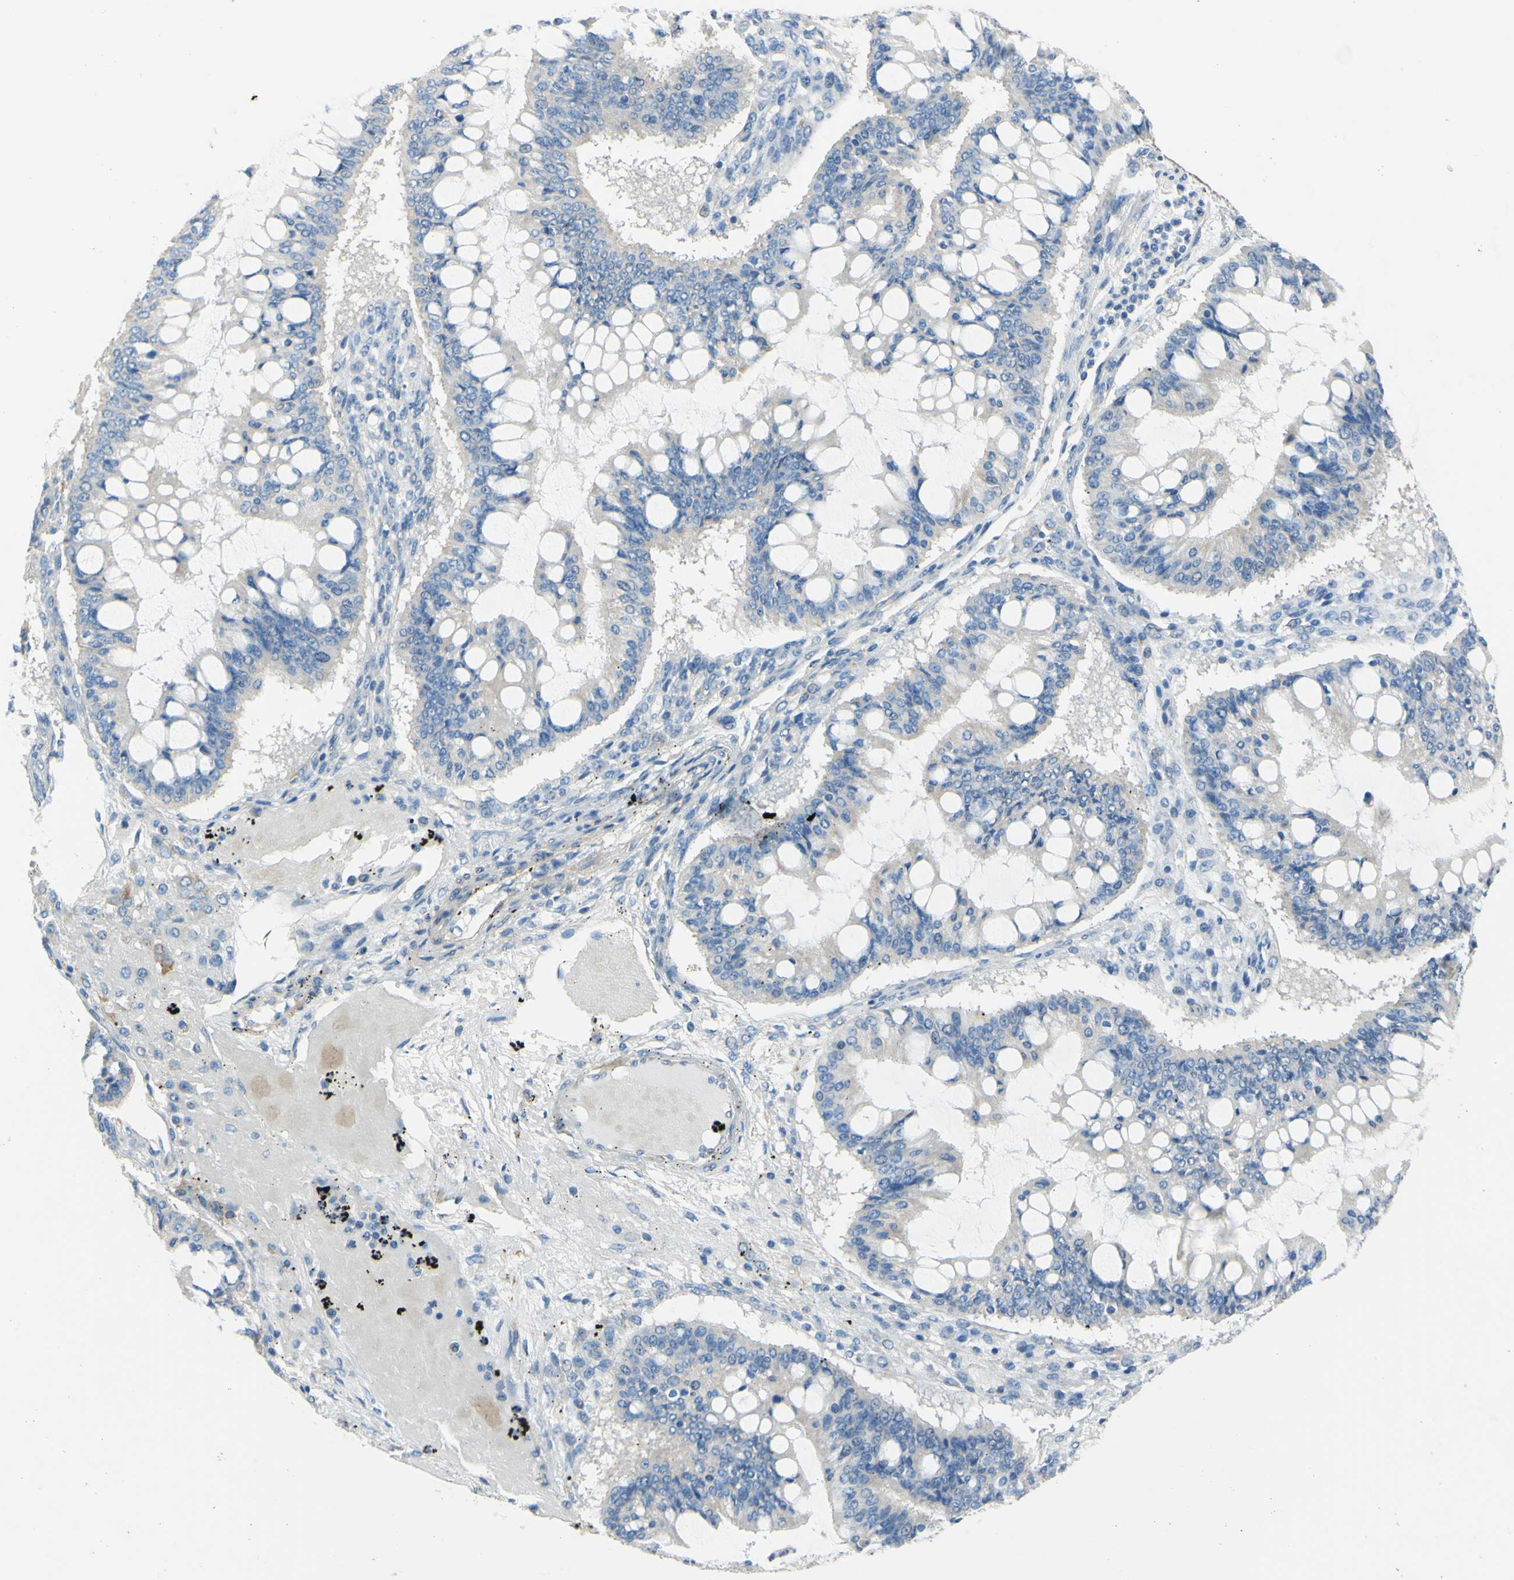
{"staining": {"intensity": "negative", "quantity": "none", "location": "none"}, "tissue": "ovarian cancer", "cell_type": "Tumor cells", "image_type": "cancer", "snomed": [{"axis": "morphology", "description": "Cystadenocarcinoma, mucinous, NOS"}, {"axis": "topography", "description": "Ovary"}], "caption": "Mucinous cystadenocarcinoma (ovarian) stained for a protein using immunohistochemistry (IHC) reveals no expression tumor cells.", "gene": "RETREG2", "patient": {"sex": "female", "age": 73}}